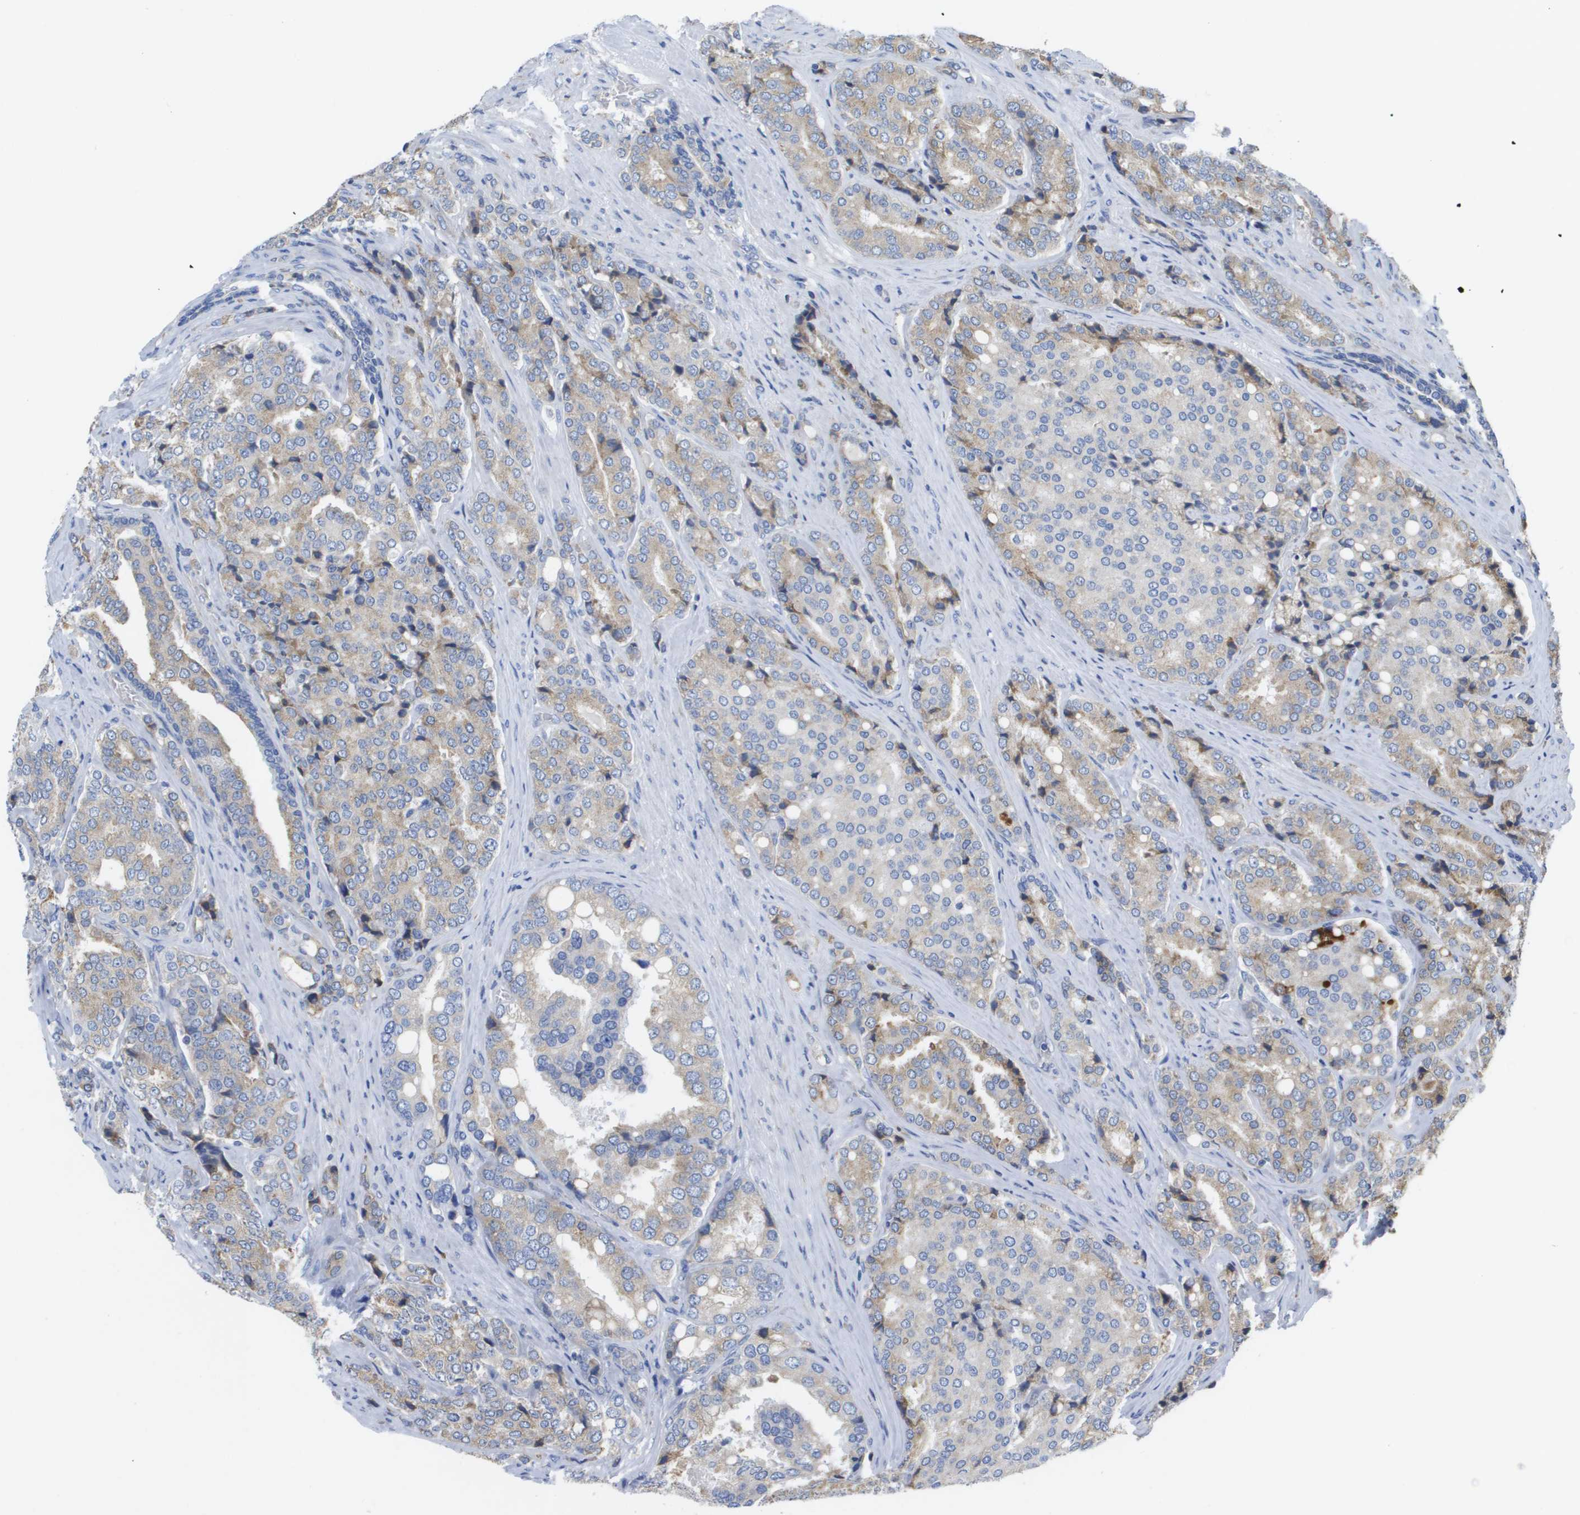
{"staining": {"intensity": "weak", "quantity": ">75%", "location": "cytoplasmic/membranous"}, "tissue": "prostate cancer", "cell_type": "Tumor cells", "image_type": "cancer", "snomed": [{"axis": "morphology", "description": "Adenocarcinoma, High grade"}, {"axis": "topography", "description": "Prostate"}], "caption": "Protein staining displays weak cytoplasmic/membranous positivity in about >75% of tumor cells in prostate cancer (high-grade adenocarcinoma).", "gene": "SDR42E1", "patient": {"sex": "male", "age": 50}}